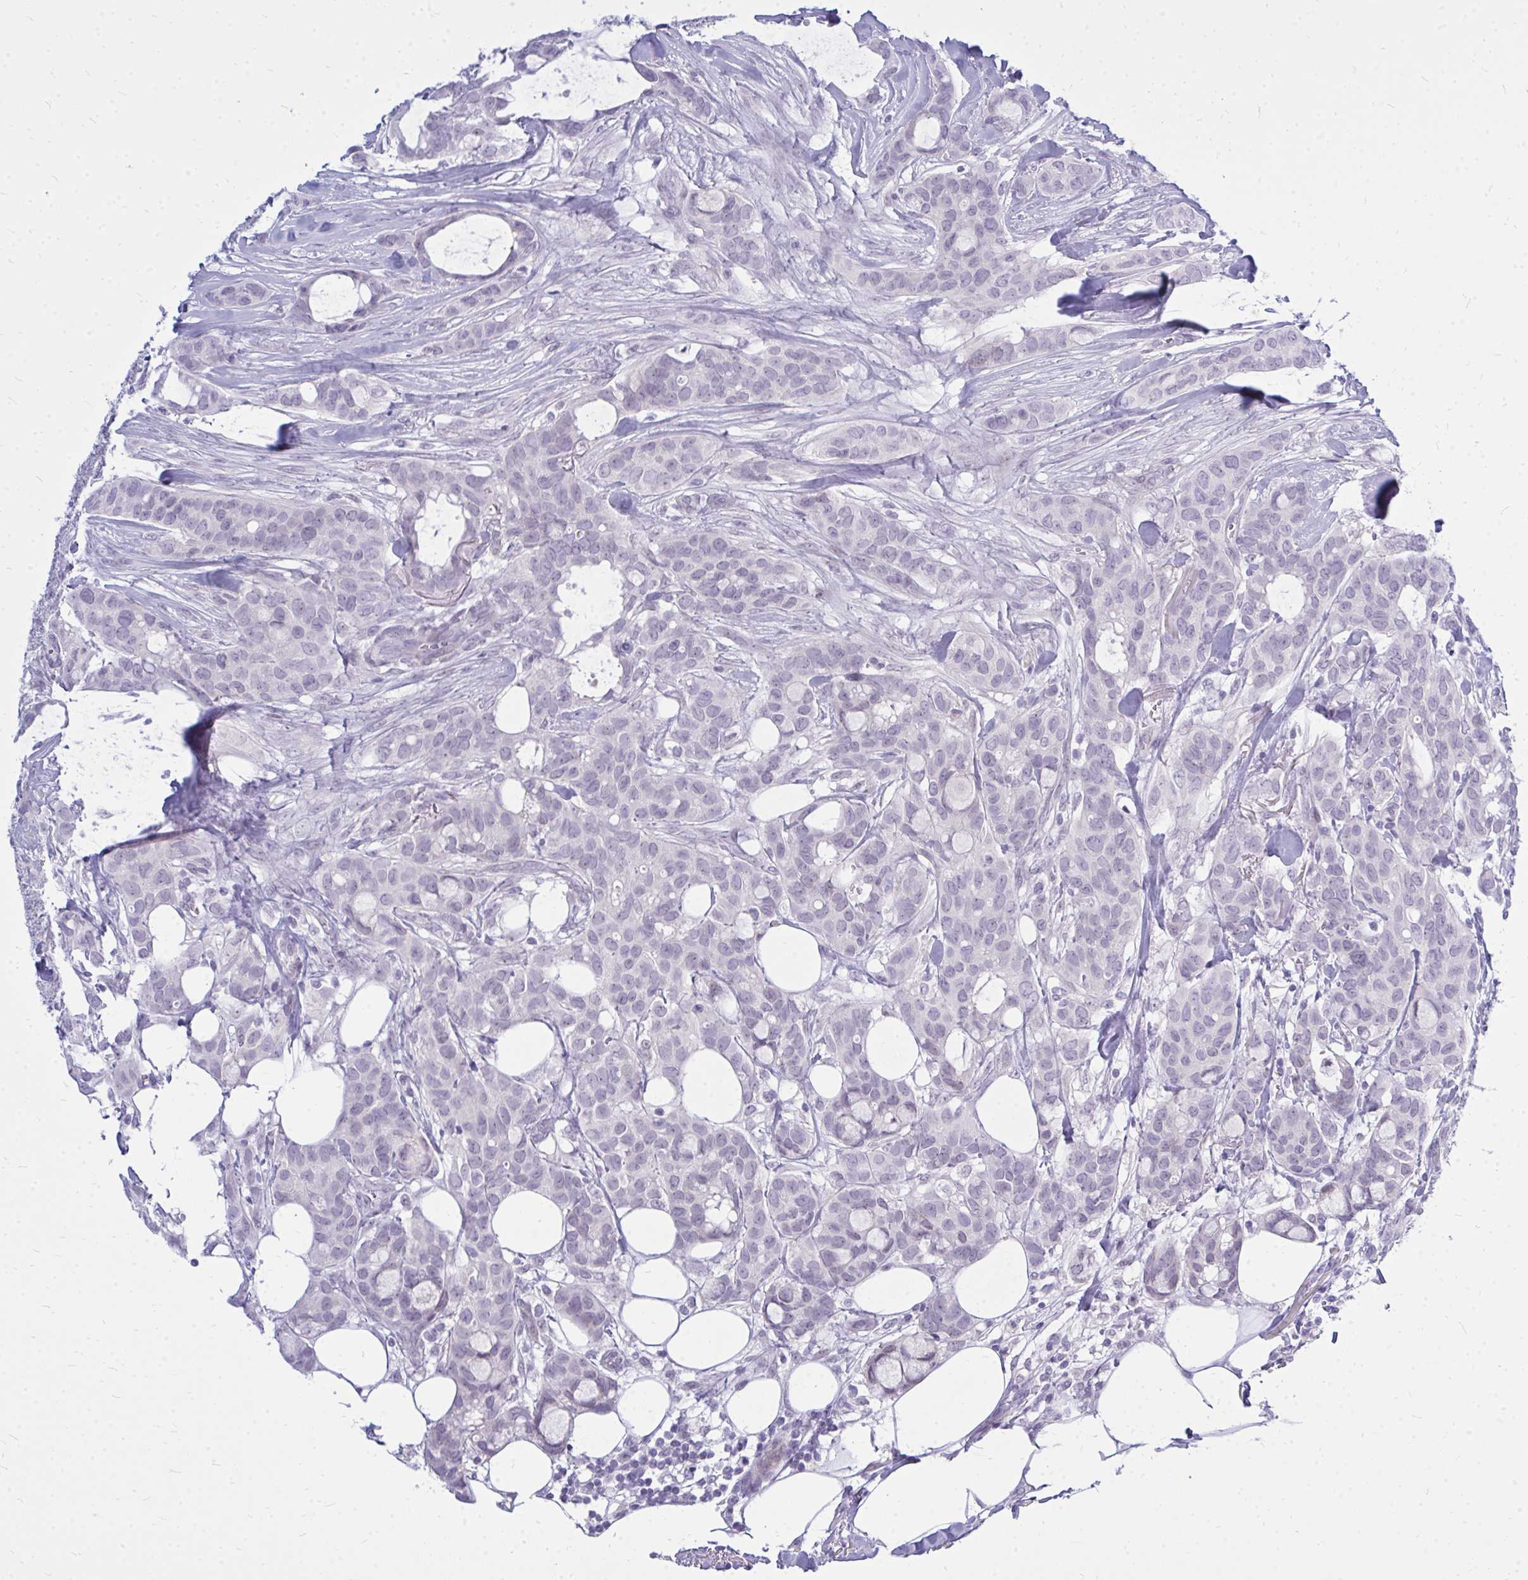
{"staining": {"intensity": "negative", "quantity": "none", "location": "none"}, "tissue": "breast cancer", "cell_type": "Tumor cells", "image_type": "cancer", "snomed": [{"axis": "morphology", "description": "Duct carcinoma"}, {"axis": "topography", "description": "Breast"}], "caption": "This is a histopathology image of immunohistochemistry staining of infiltrating ductal carcinoma (breast), which shows no staining in tumor cells. (Brightfield microscopy of DAB (3,3'-diaminobenzidine) immunohistochemistry (IHC) at high magnification).", "gene": "ZSCAN25", "patient": {"sex": "female", "age": 84}}